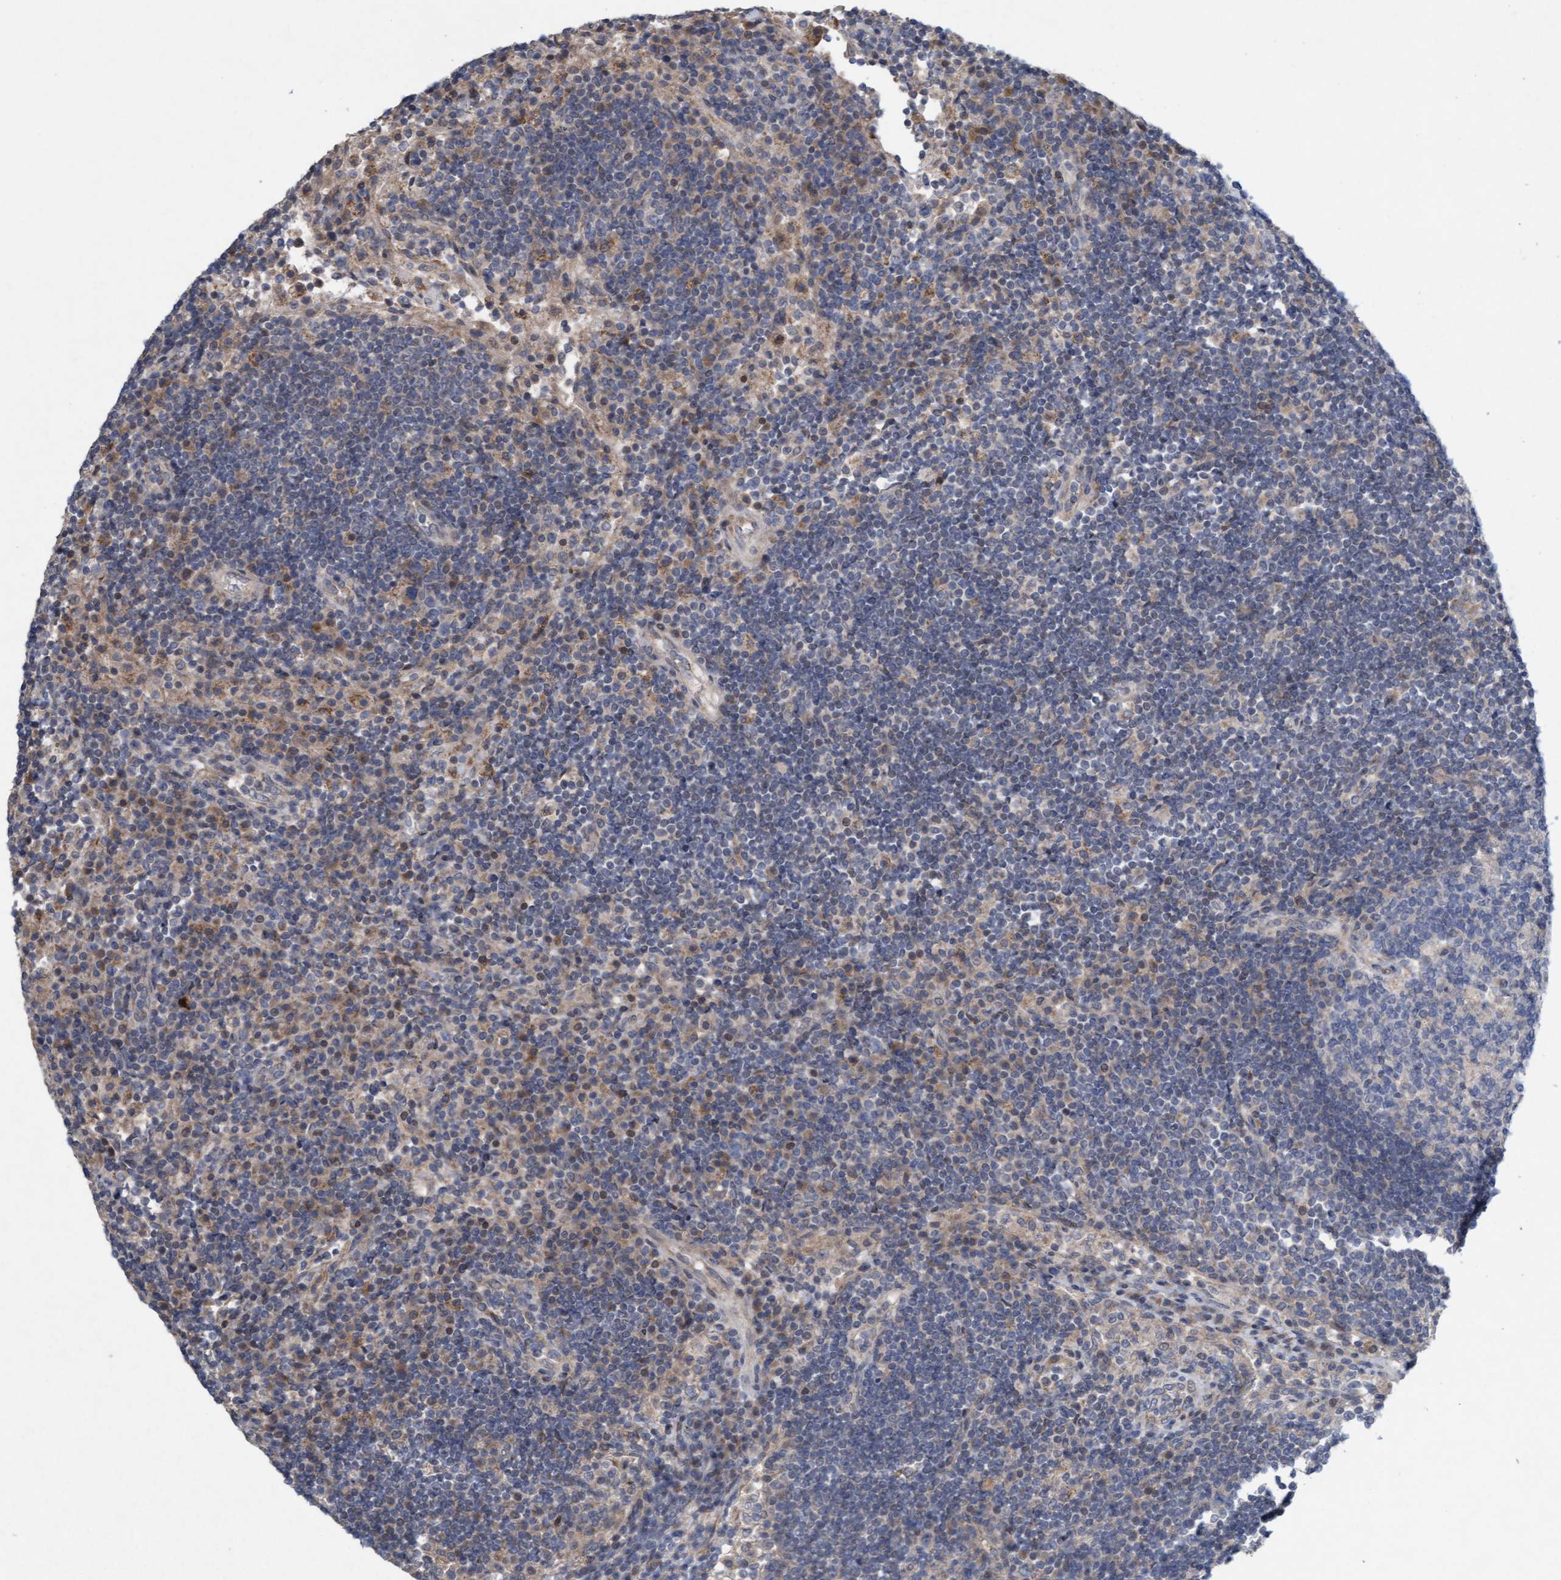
{"staining": {"intensity": "negative", "quantity": "none", "location": "none"}, "tissue": "lymph node", "cell_type": "Germinal center cells", "image_type": "normal", "snomed": [{"axis": "morphology", "description": "Normal tissue, NOS"}, {"axis": "topography", "description": "Lymph node"}], "caption": "A high-resolution histopathology image shows immunohistochemistry staining of unremarkable lymph node, which displays no significant positivity in germinal center cells.", "gene": "DDHD2", "patient": {"sex": "female", "age": 53}}